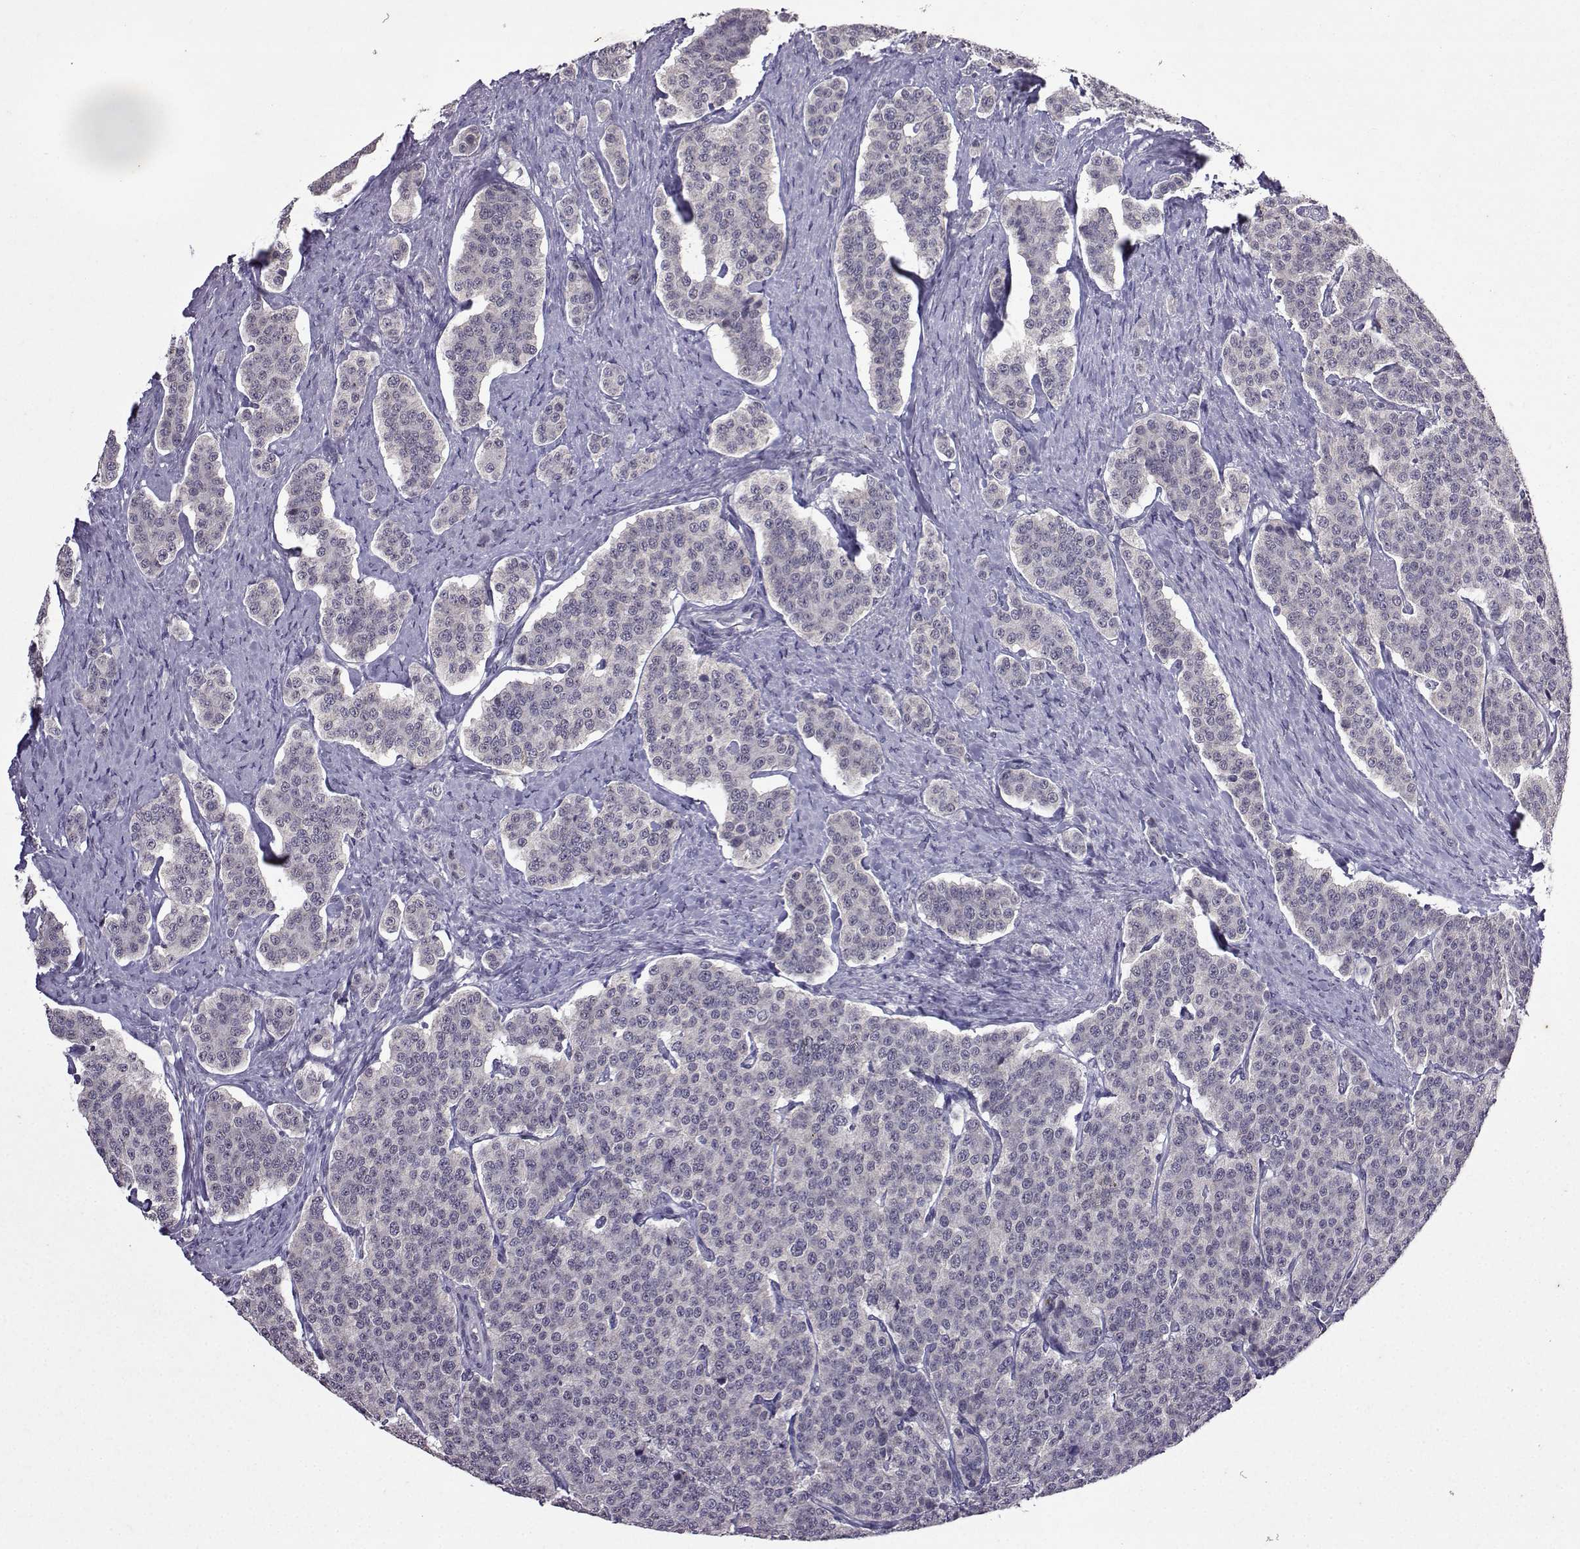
{"staining": {"intensity": "negative", "quantity": "none", "location": "none"}, "tissue": "carcinoid", "cell_type": "Tumor cells", "image_type": "cancer", "snomed": [{"axis": "morphology", "description": "Carcinoid, malignant, NOS"}, {"axis": "topography", "description": "Small intestine"}], "caption": "High magnification brightfield microscopy of carcinoid stained with DAB (brown) and counterstained with hematoxylin (blue): tumor cells show no significant expression.", "gene": "CCL28", "patient": {"sex": "female", "age": 58}}